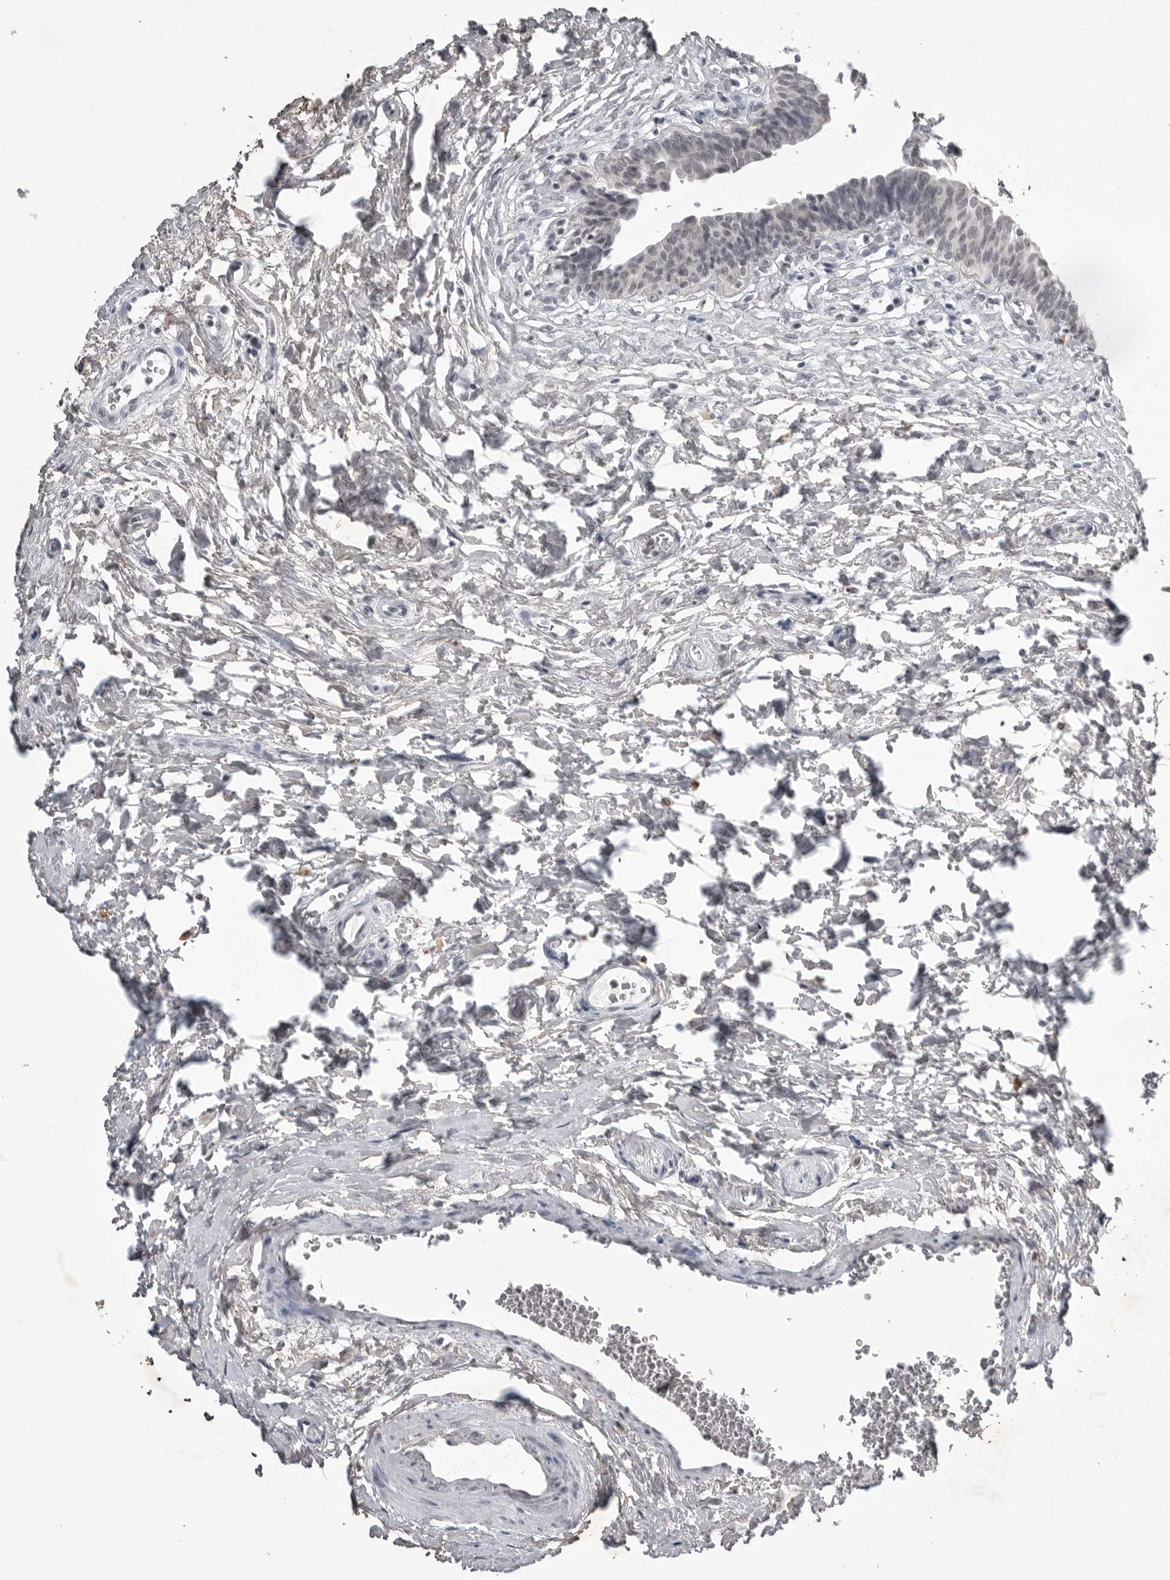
{"staining": {"intensity": "negative", "quantity": "none", "location": "none"}, "tissue": "urinary bladder", "cell_type": "Urothelial cells", "image_type": "normal", "snomed": [{"axis": "morphology", "description": "Normal tissue, NOS"}, {"axis": "topography", "description": "Urinary bladder"}], "caption": "IHC of benign urinary bladder exhibits no expression in urothelial cells.", "gene": "RRM1", "patient": {"sex": "male", "age": 83}}